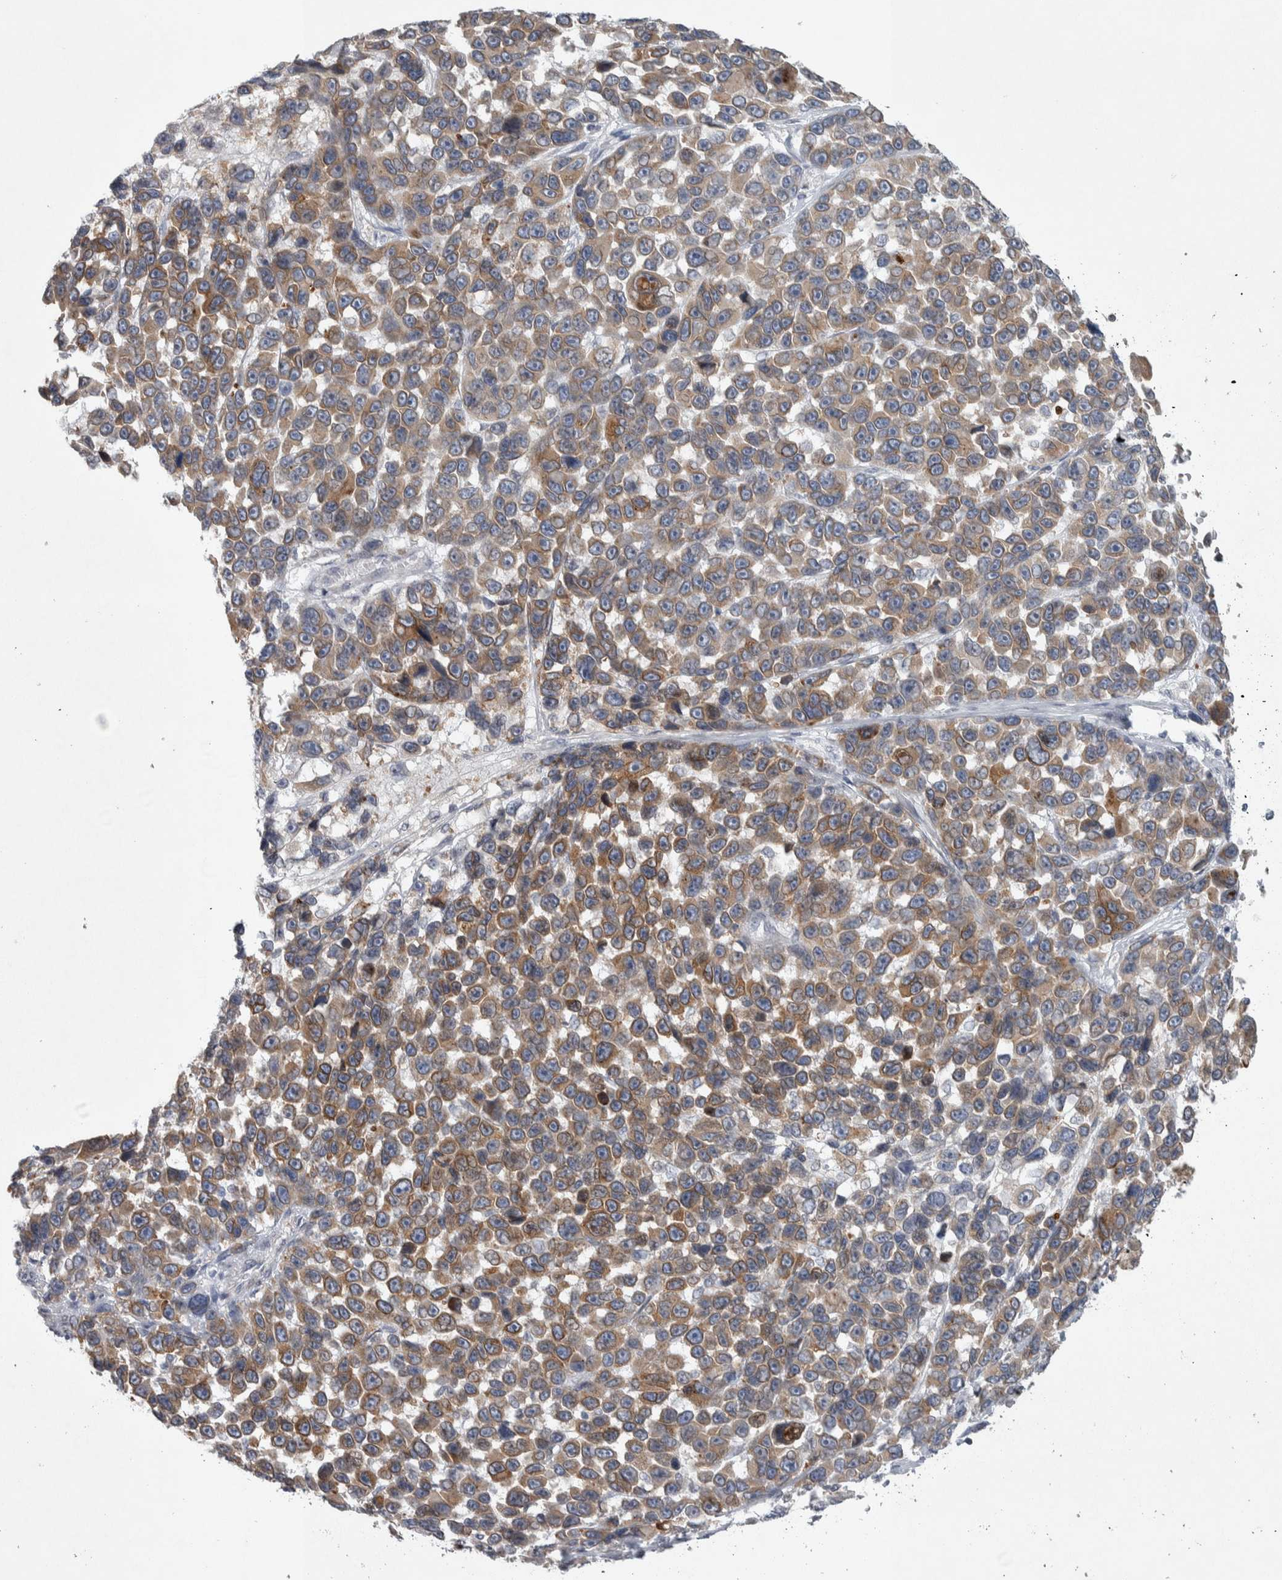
{"staining": {"intensity": "moderate", "quantity": ">75%", "location": "cytoplasmic/membranous"}, "tissue": "melanoma", "cell_type": "Tumor cells", "image_type": "cancer", "snomed": [{"axis": "morphology", "description": "Malignant melanoma, NOS"}, {"axis": "topography", "description": "Skin"}], "caption": "Protein expression analysis of melanoma displays moderate cytoplasmic/membranous staining in approximately >75% of tumor cells.", "gene": "SIGMAR1", "patient": {"sex": "male", "age": 53}}